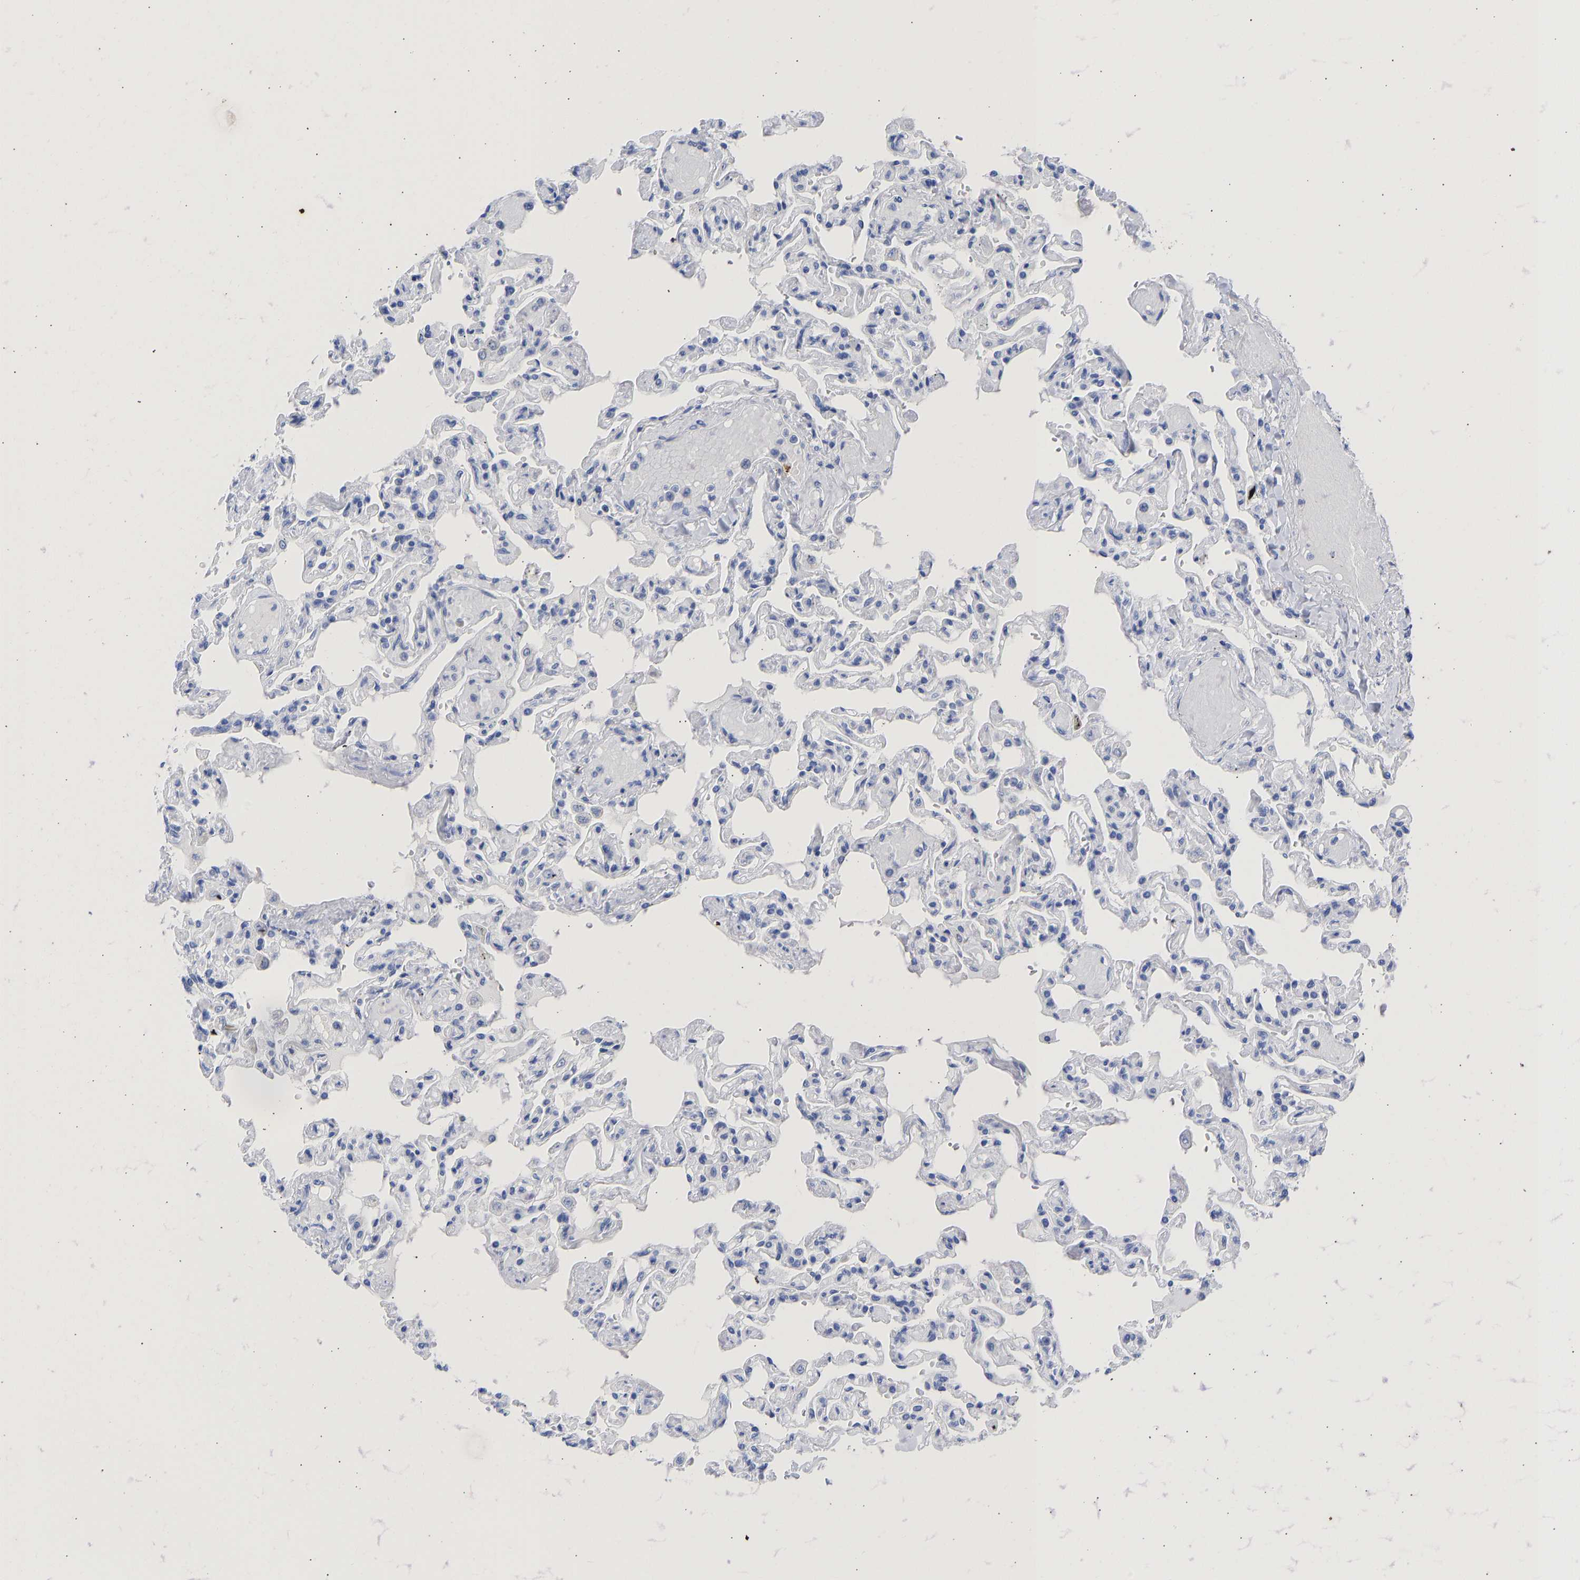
{"staining": {"intensity": "negative", "quantity": "none", "location": "none"}, "tissue": "lung", "cell_type": "Alveolar cells", "image_type": "normal", "snomed": [{"axis": "morphology", "description": "Normal tissue, NOS"}, {"axis": "topography", "description": "Lung"}], "caption": "The micrograph shows no significant expression in alveolar cells of lung. The staining was performed using DAB (3,3'-diaminobenzidine) to visualize the protein expression in brown, while the nuclei were stained in blue with hematoxylin (Magnification: 20x).", "gene": "KRT1", "patient": {"sex": "male", "age": 21}}